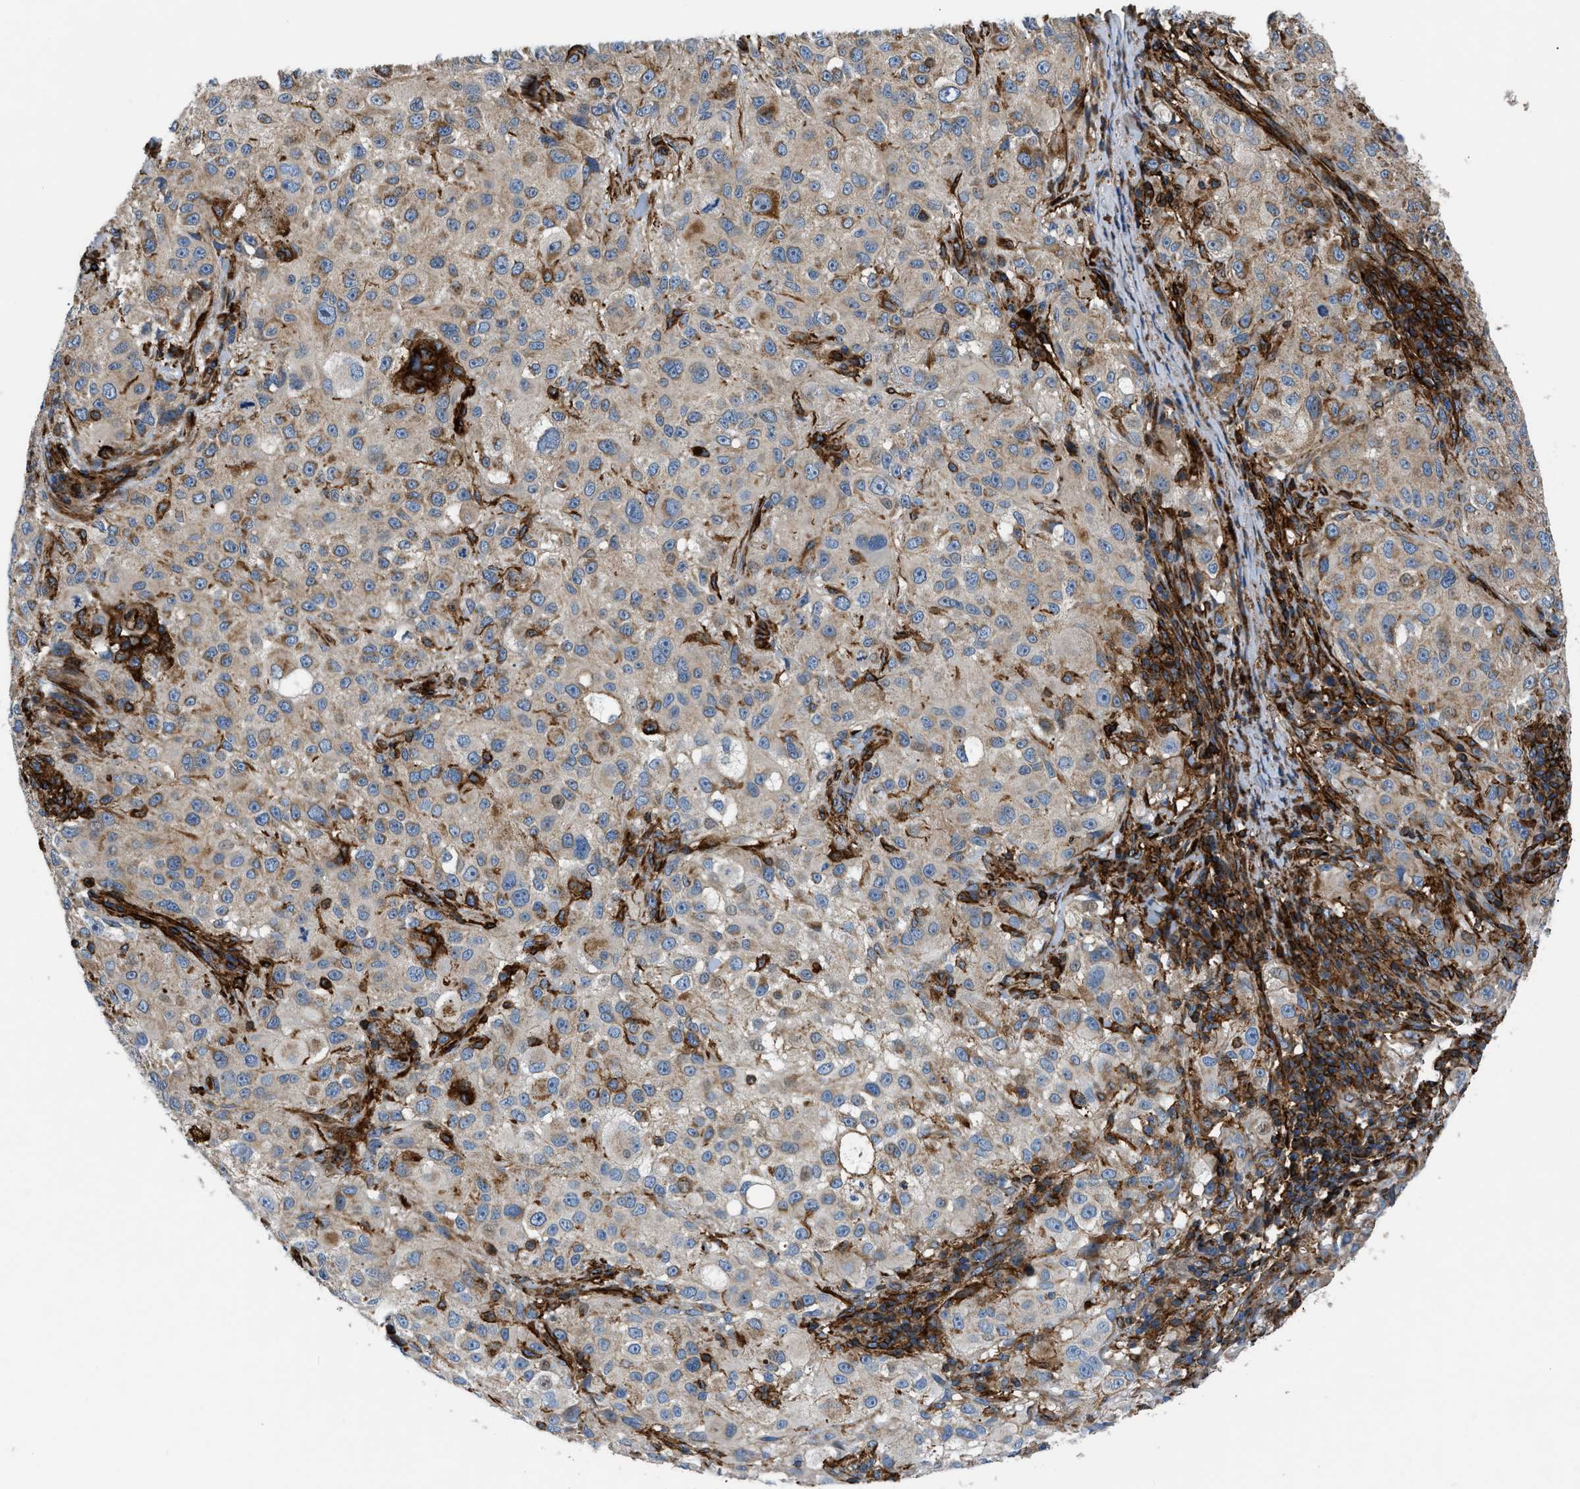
{"staining": {"intensity": "weak", "quantity": "25%-75%", "location": "cytoplasmic/membranous"}, "tissue": "melanoma", "cell_type": "Tumor cells", "image_type": "cancer", "snomed": [{"axis": "morphology", "description": "Necrosis, NOS"}, {"axis": "morphology", "description": "Malignant melanoma, NOS"}, {"axis": "topography", "description": "Skin"}], "caption": "This photomicrograph demonstrates melanoma stained with immunohistochemistry (IHC) to label a protein in brown. The cytoplasmic/membranous of tumor cells show weak positivity for the protein. Nuclei are counter-stained blue.", "gene": "DHODH", "patient": {"sex": "female", "age": 87}}